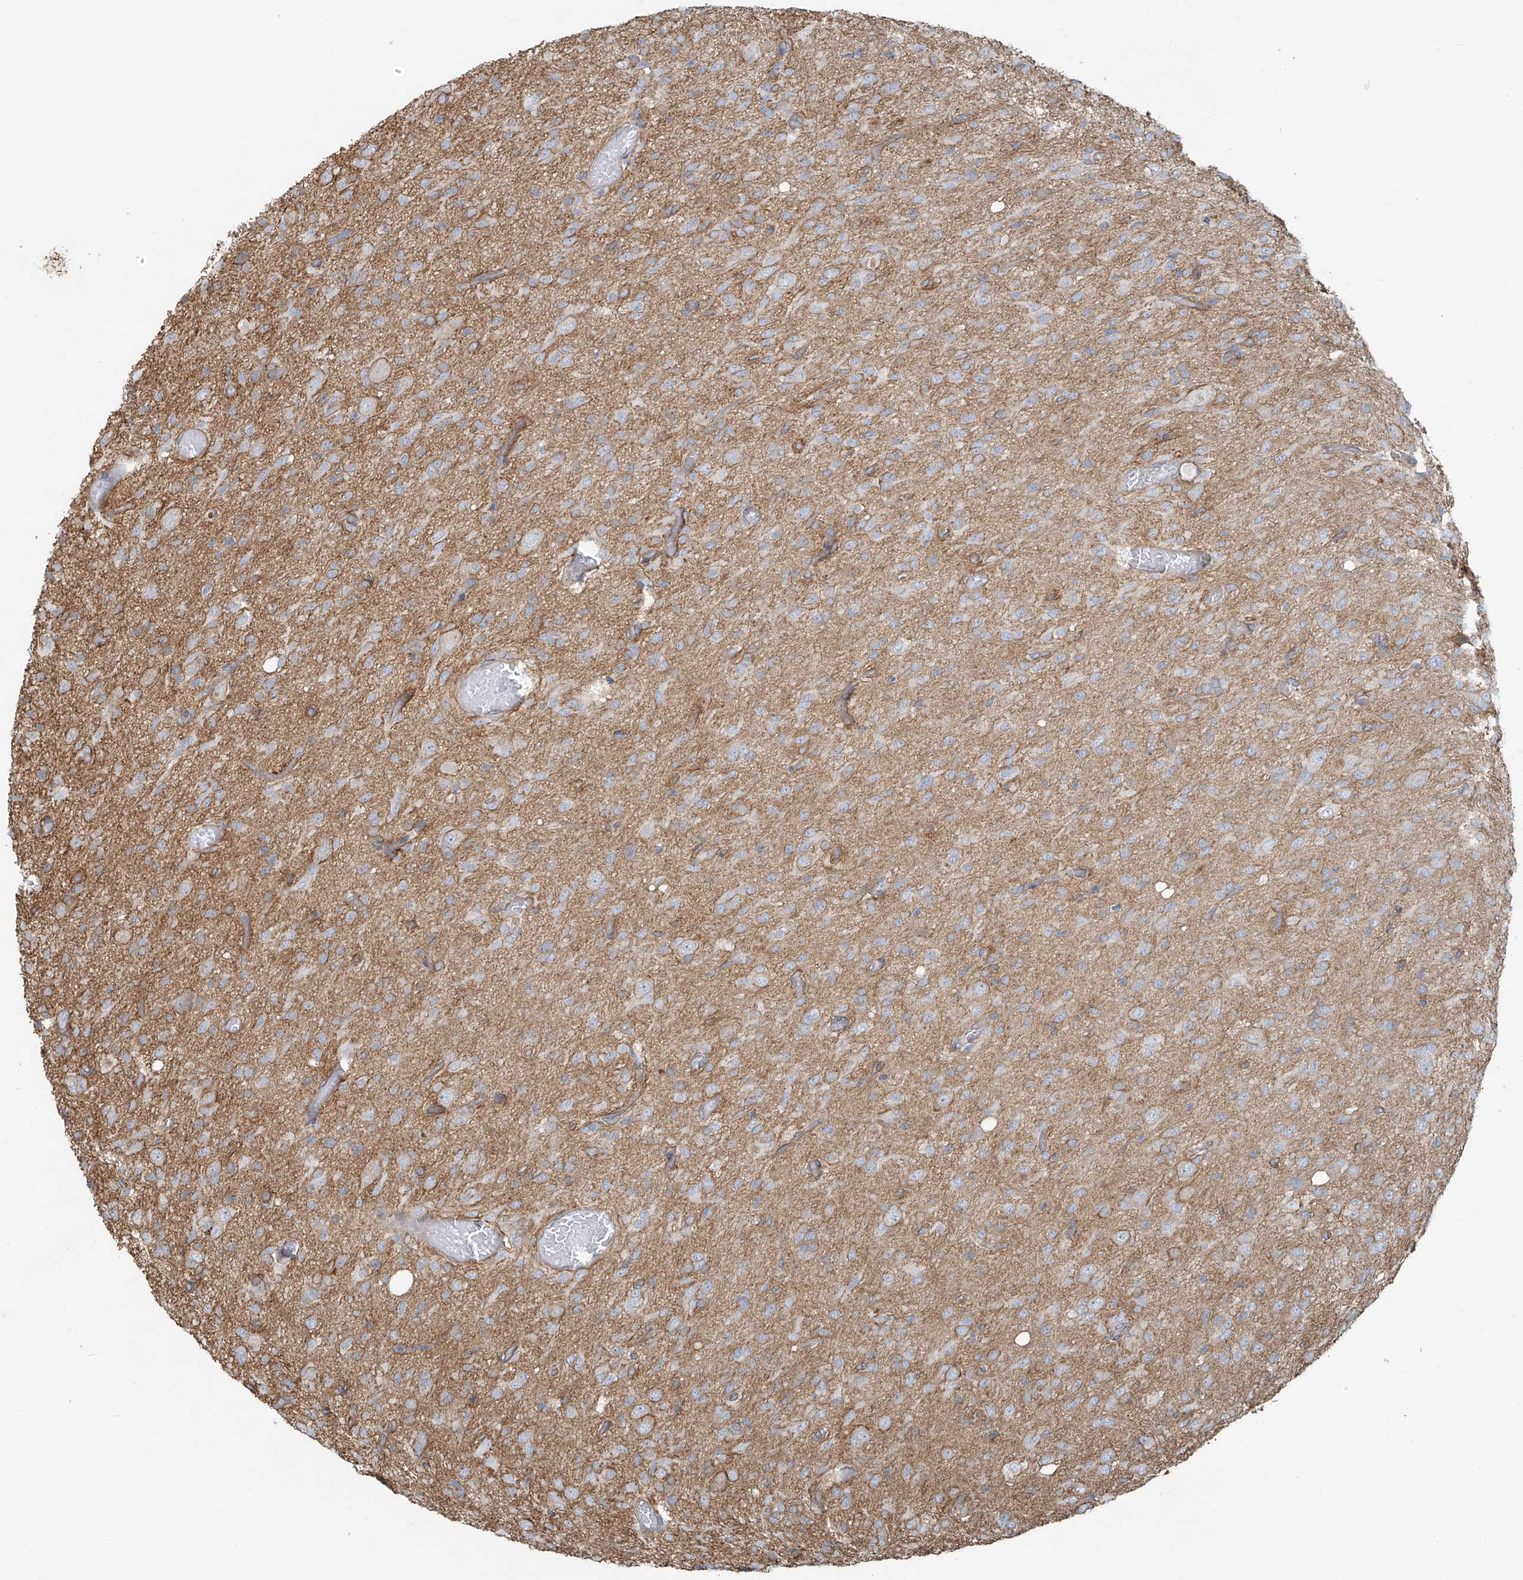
{"staining": {"intensity": "negative", "quantity": "none", "location": "none"}, "tissue": "glioma", "cell_type": "Tumor cells", "image_type": "cancer", "snomed": [{"axis": "morphology", "description": "Glioma, malignant, High grade"}, {"axis": "topography", "description": "Brain"}], "caption": "IHC image of human glioma stained for a protein (brown), which displays no expression in tumor cells. (Stains: DAB (3,3'-diaminobenzidine) IHC with hematoxylin counter stain, Microscopy: brightfield microscopy at high magnification).", "gene": "TUBE1", "patient": {"sex": "female", "age": 59}}